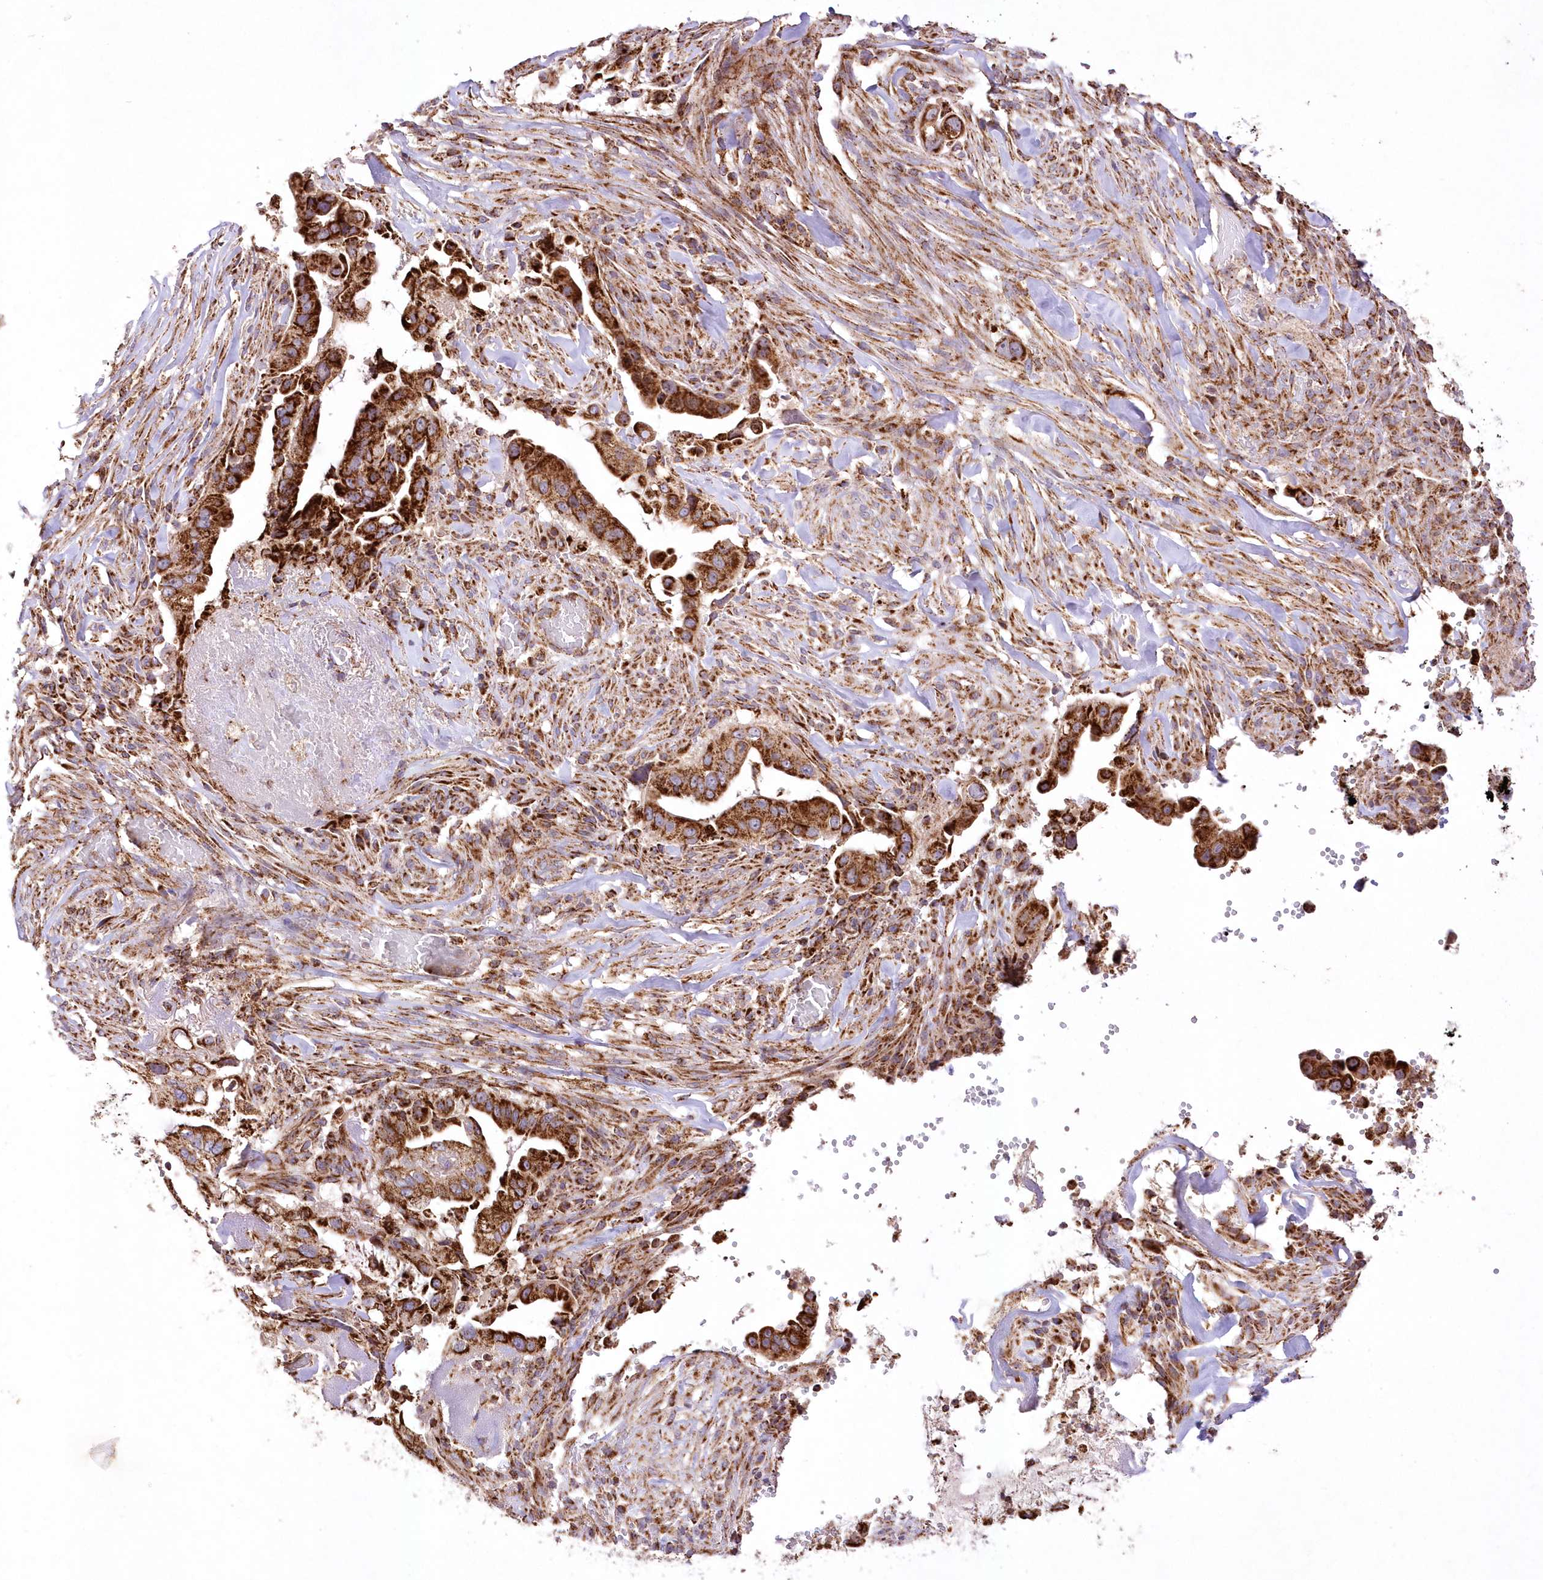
{"staining": {"intensity": "strong", "quantity": ">75%", "location": "cytoplasmic/membranous"}, "tissue": "pancreatic cancer", "cell_type": "Tumor cells", "image_type": "cancer", "snomed": [{"axis": "morphology", "description": "Inflammation, NOS"}, {"axis": "morphology", "description": "Adenocarcinoma, NOS"}, {"axis": "topography", "description": "Pancreas"}], "caption": "Protein analysis of pancreatic cancer tissue reveals strong cytoplasmic/membranous expression in about >75% of tumor cells.", "gene": "ASNSD1", "patient": {"sex": "female", "age": 56}}